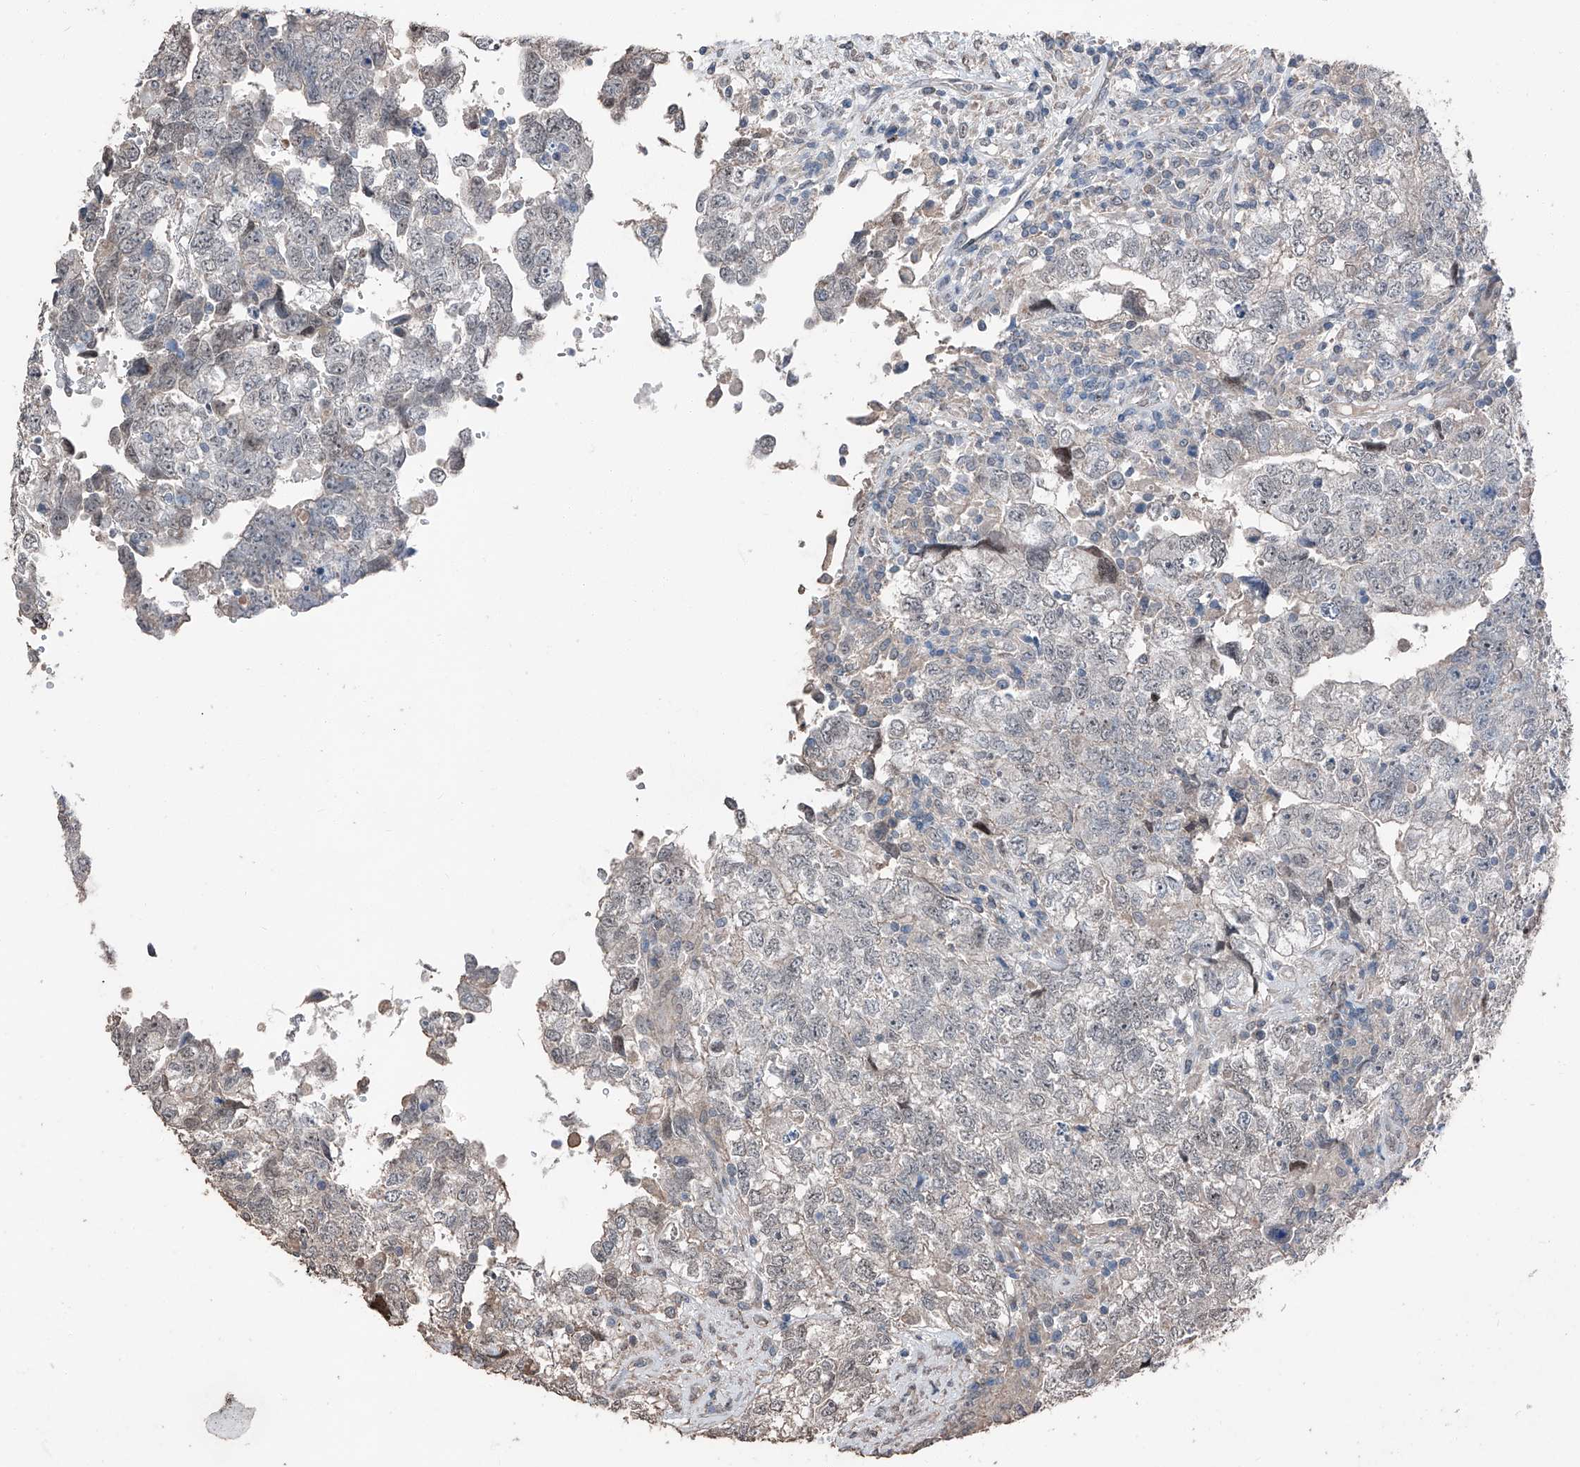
{"staining": {"intensity": "negative", "quantity": "none", "location": "none"}, "tissue": "testis cancer", "cell_type": "Tumor cells", "image_type": "cancer", "snomed": [{"axis": "morphology", "description": "Carcinoma, Embryonal, NOS"}, {"axis": "topography", "description": "Testis"}], "caption": "Immunohistochemical staining of human testis cancer demonstrates no significant expression in tumor cells. (Brightfield microscopy of DAB immunohistochemistry at high magnification).", "gene": "MAMLD1", "patient": {"sex": "male", "age": 37}}